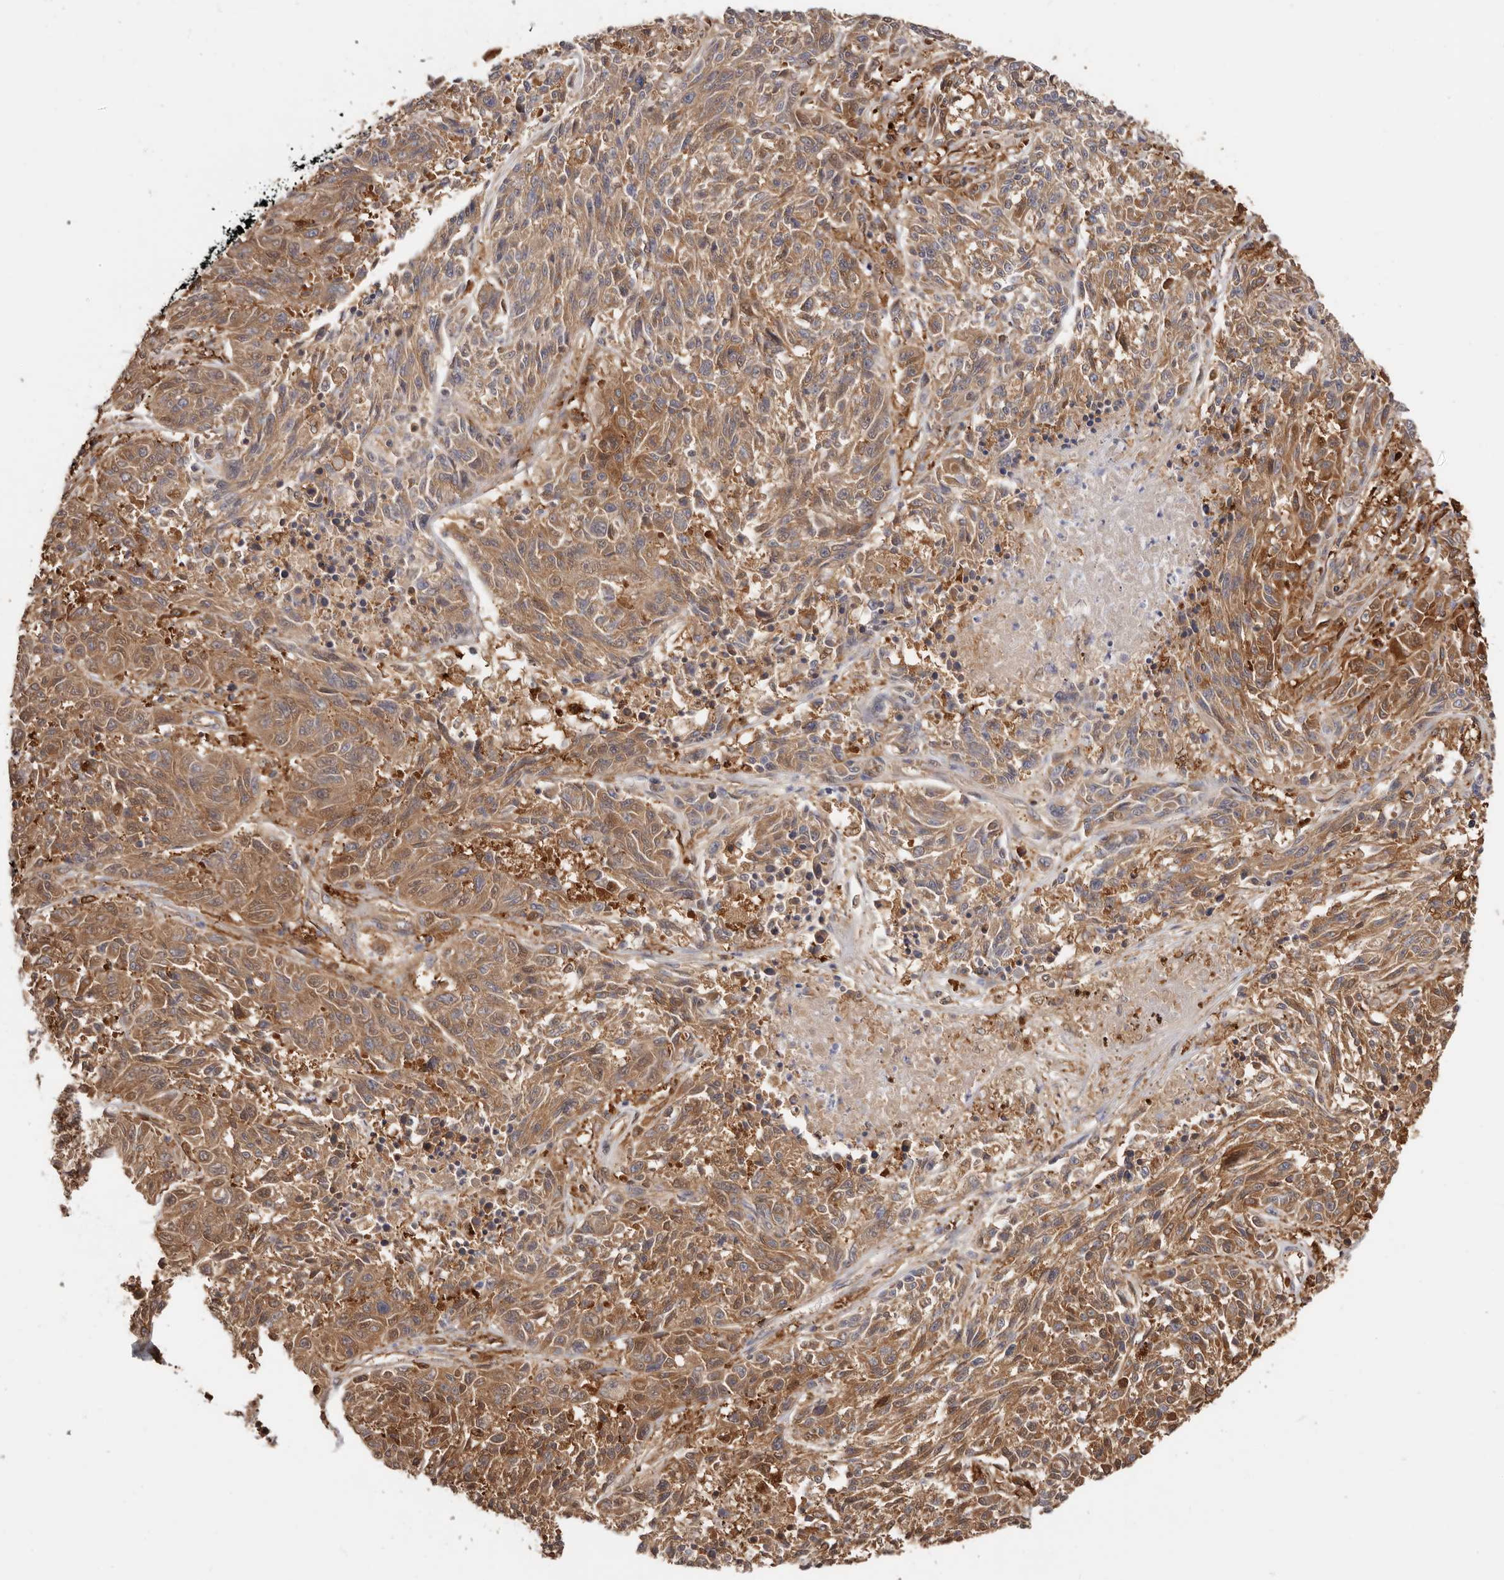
{"staining": {"intensity": "moderate", "quantity": ">75%", "location": "cytoplasmic/membranous"}, "tissue": "melanoma", "cell_type": "Tumor cells", "image_type": "cancer", "snomed": [{"axis": "morphology", "description": "Malignant melanoma, NOS"}, {"axis": "topography", "description": "Skin"}], "caption": "Immunohistochemistry (IHC) histopathology image of melanoma stained for a protein (brown), which shows medium levels of moderate cytoplasmic/membranous positivity in about >75% of tumor cells.", "gene": "LAP3", "patient": {"sex": "male", "age": 53}}